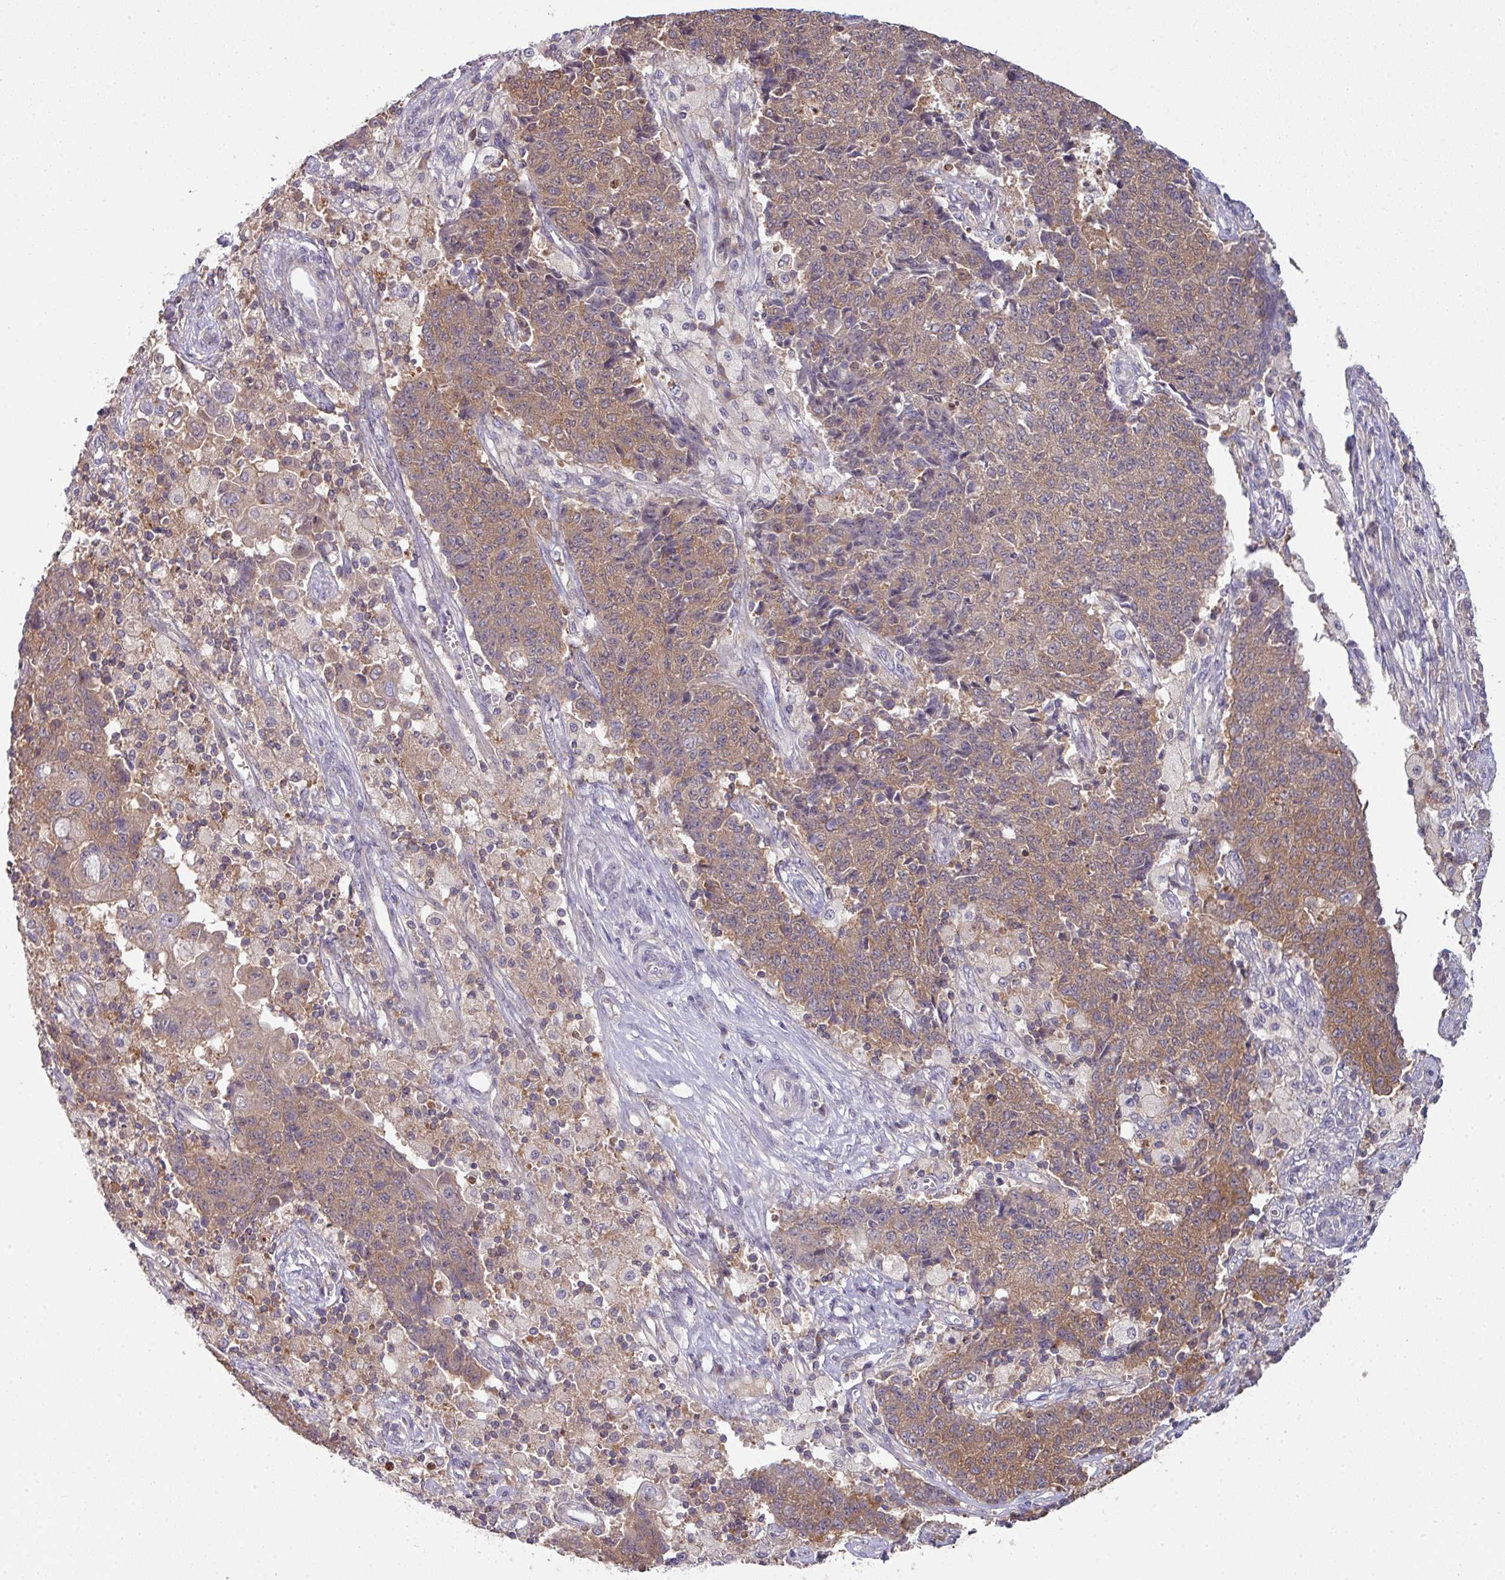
{"staining": {"intensity": "moderate", "quantity": ">75%", "location": "cytoplasmic/membranous"}, "tissue": "ovarian cancer", "cell_type": "Tumor cells", "image_type": "cancer", "snomed": [{"axis": "morphology", "description": "Carcinoma, endometroid"}, {"axis": "topography", "description": "Ovary"}], "caption": "An immunohistochemistry (IHC) histopathology image of neoplastic tissue is shown. Protein staining in brown shows moderate cytoplasmic/membranous positivity in ovarian cancer within tumor cells.", "gene": "SLAMF6", "patient": {"sex": "female", "age": 42}}